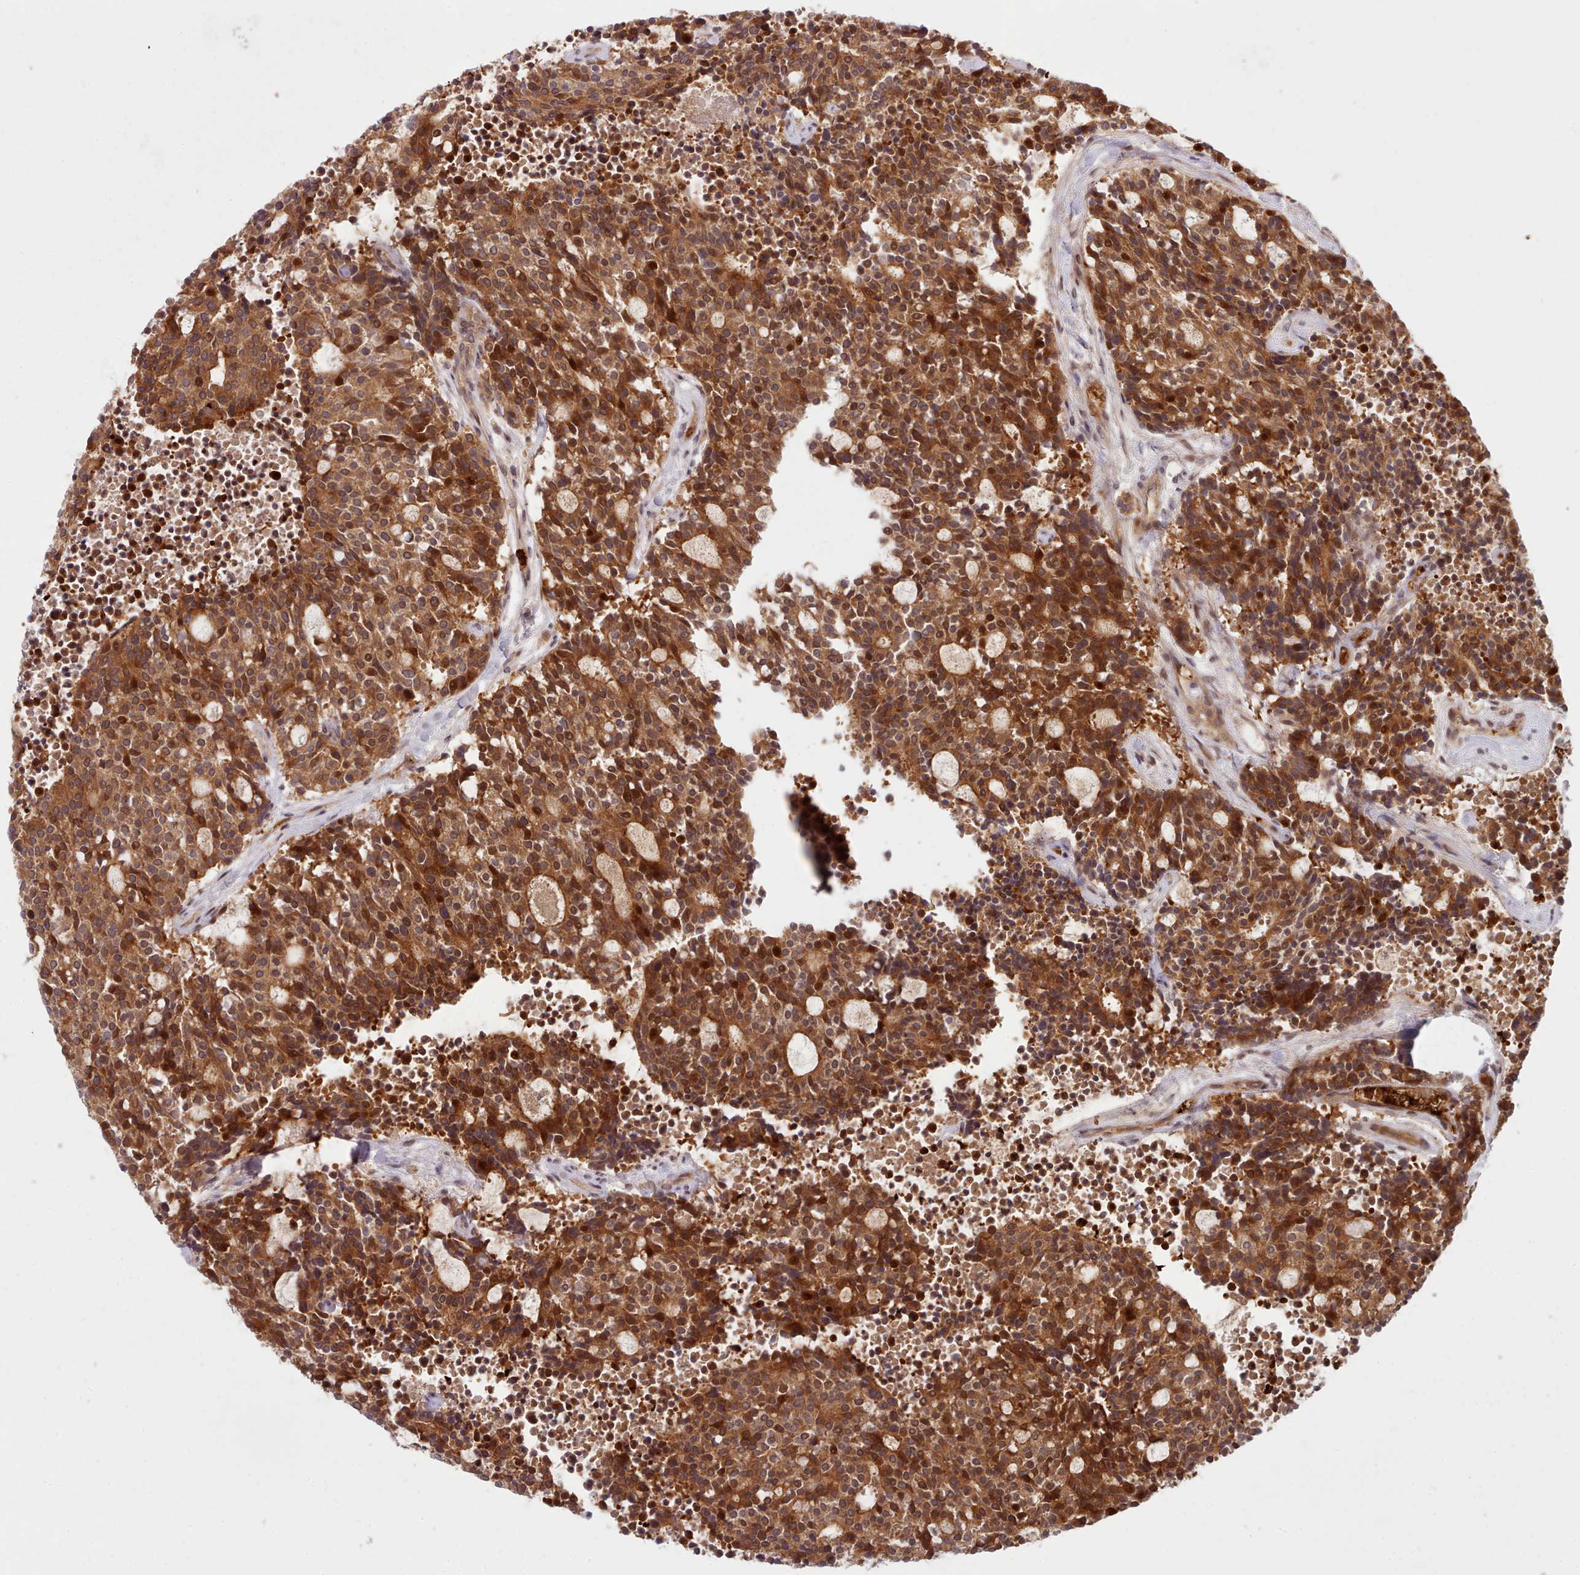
{"staining": {"intensity": "strong", "quantity": ">75%", "location": "cytoplasmic/membranous,nuclear"}, "tissue": "carcinoid", "cell_type": "Tumor cells", "image_type": "cancer", "snomed": [{"axis": "morphology", "description": "Carcinoid, malignant, NOS"}, {"axis": "topography", "description": "Pancreas"}], "caption": "Human carcinoid stained with a protein marker shows strong staining in tumor cells.", "gene": "UBE2G1", "patient": {"sex": "female", "age": 54}}